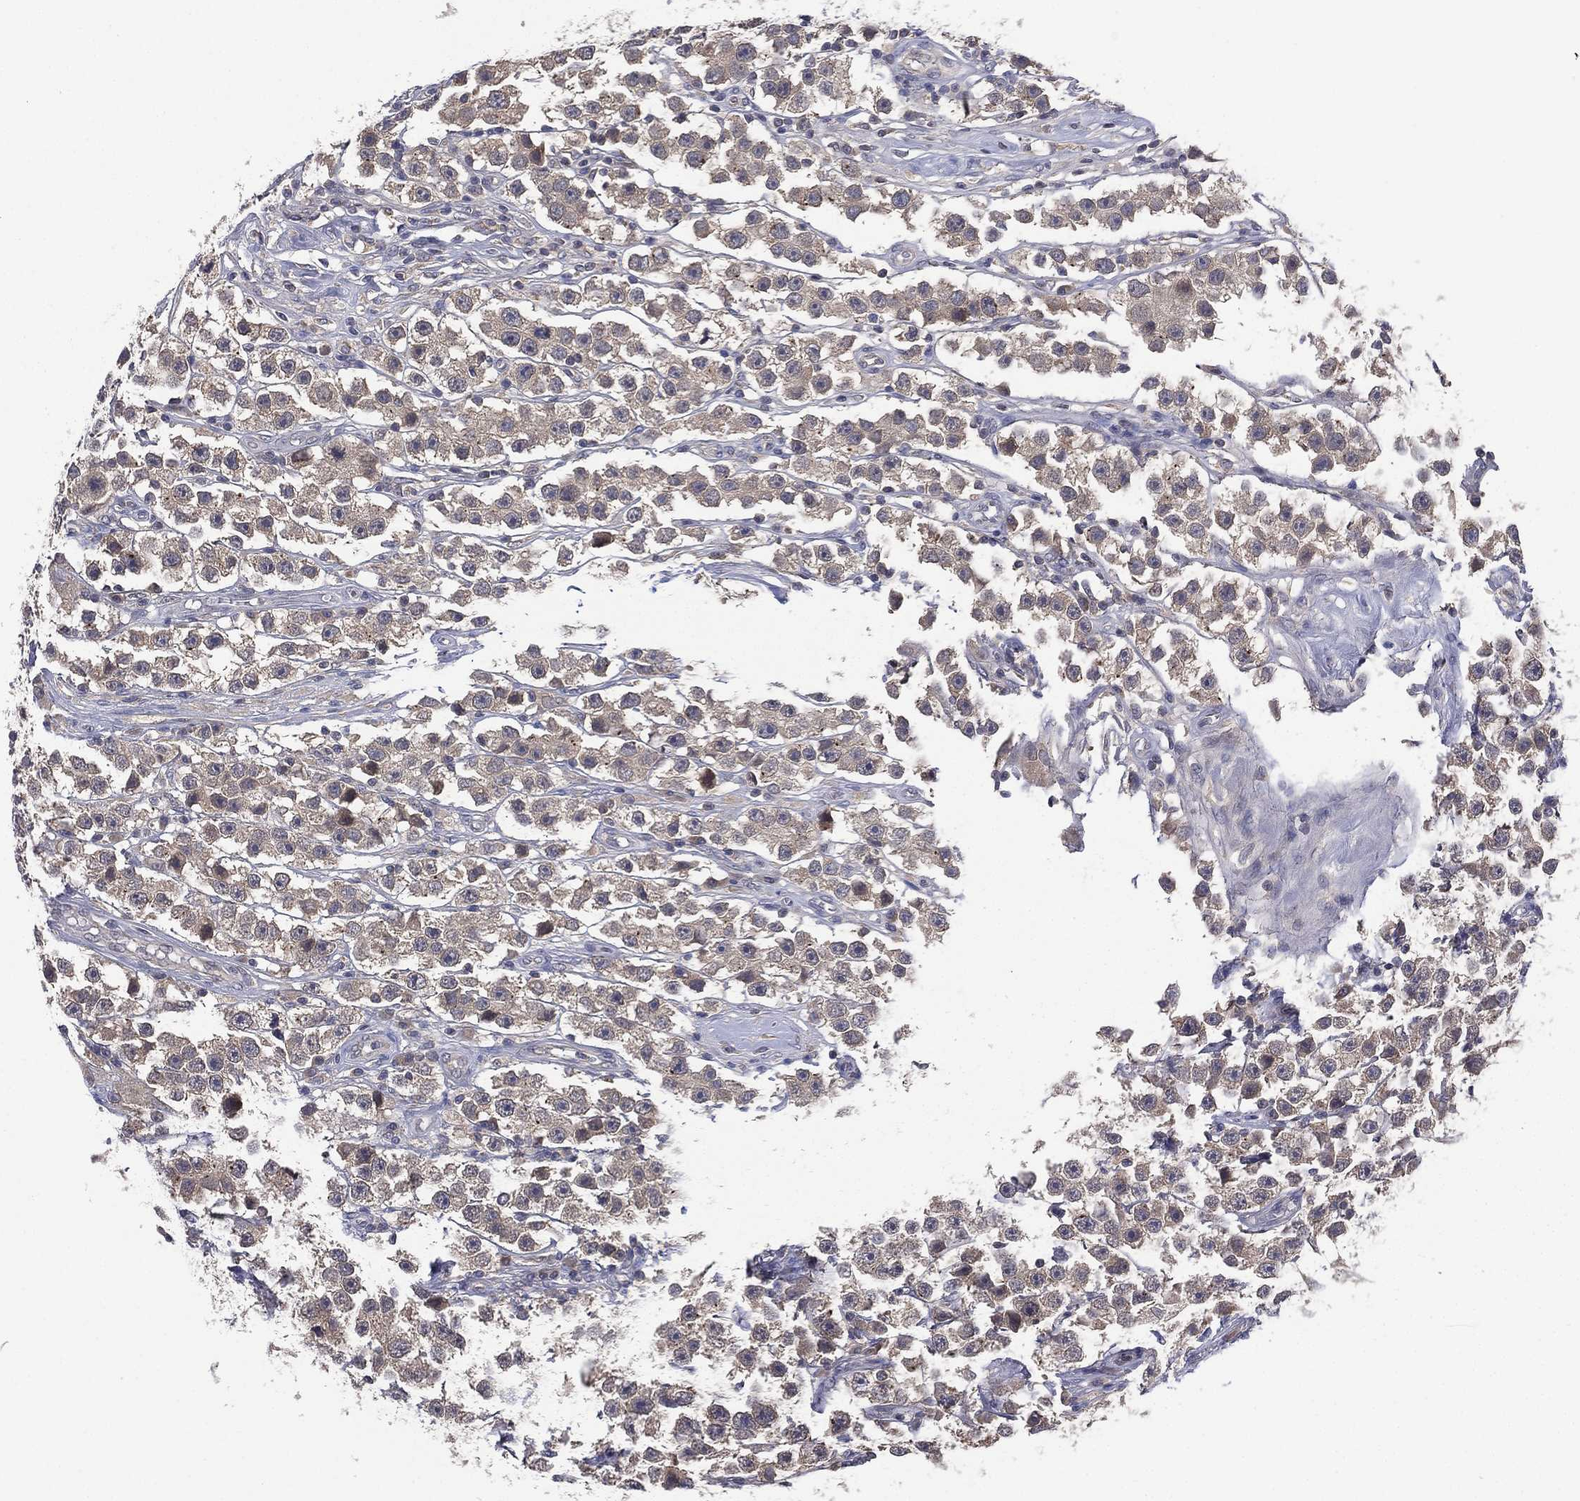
{"staining": {"intensity": "weak", "quantity": "<25%", "location": "cytoplasmic/membranous"}, "tissue": "testis cancer", "cell_type": "Tumor cells", "image_type": "cancer", "snomed": [{"axis": "morphology", "description": "Seminoma, NOS"}, {"axis": "topography", "description": "Testis"}], "caption": "Tumor cells show no significant expression in testis cancer (seminoma).", "gene": "MPP7", "patient": {"sex": "male", "age": 45}}